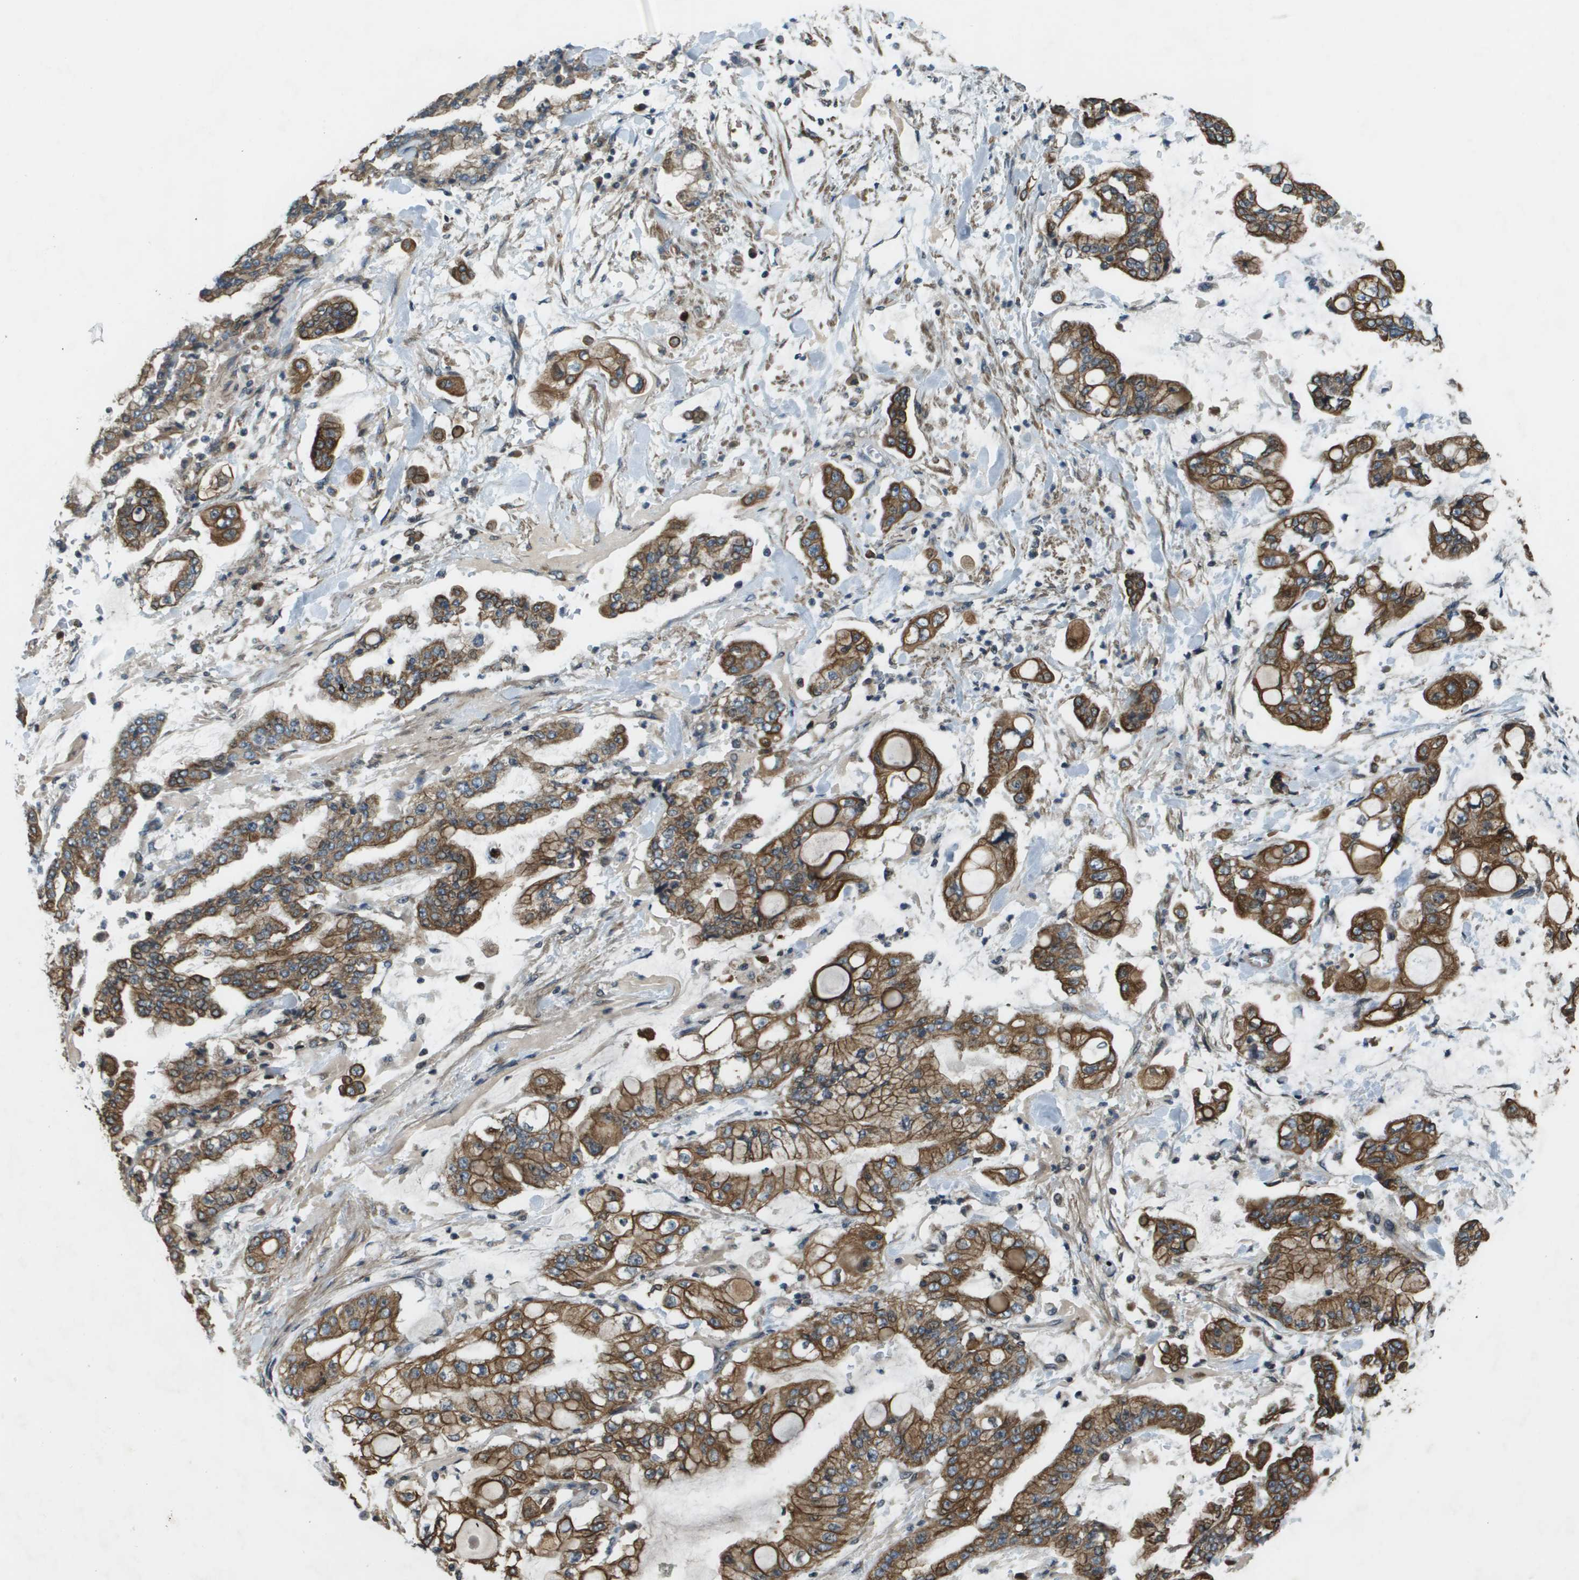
{"staining": {"intensity": "moderate", "quantity": ">75%", "location": "cytoplasmic/membranous"}, "tissue": "stomach cancer", "cell_type": "Tumor cells", "image_type": "cancer", "snomed": [{"axis": "morphology", "description": "Normal tissue, NOS"}, {"axis": "morphology", "description": "Adenocarcinoma, NOS"}, {"axis": "topography", "description": "Stomach, upper"}, {"axis": "topography", "description": "Stomach"}], "caption": "A photomicrograph showing moderate cytoplasmic/membranous staining in approximately >75% of tumor cells in adenocarcinoma (stomach), as visualized by brown immunohistochemical staining.", "gene": "CDKN2C", "patient": {"sex": "male", "age": 76}}